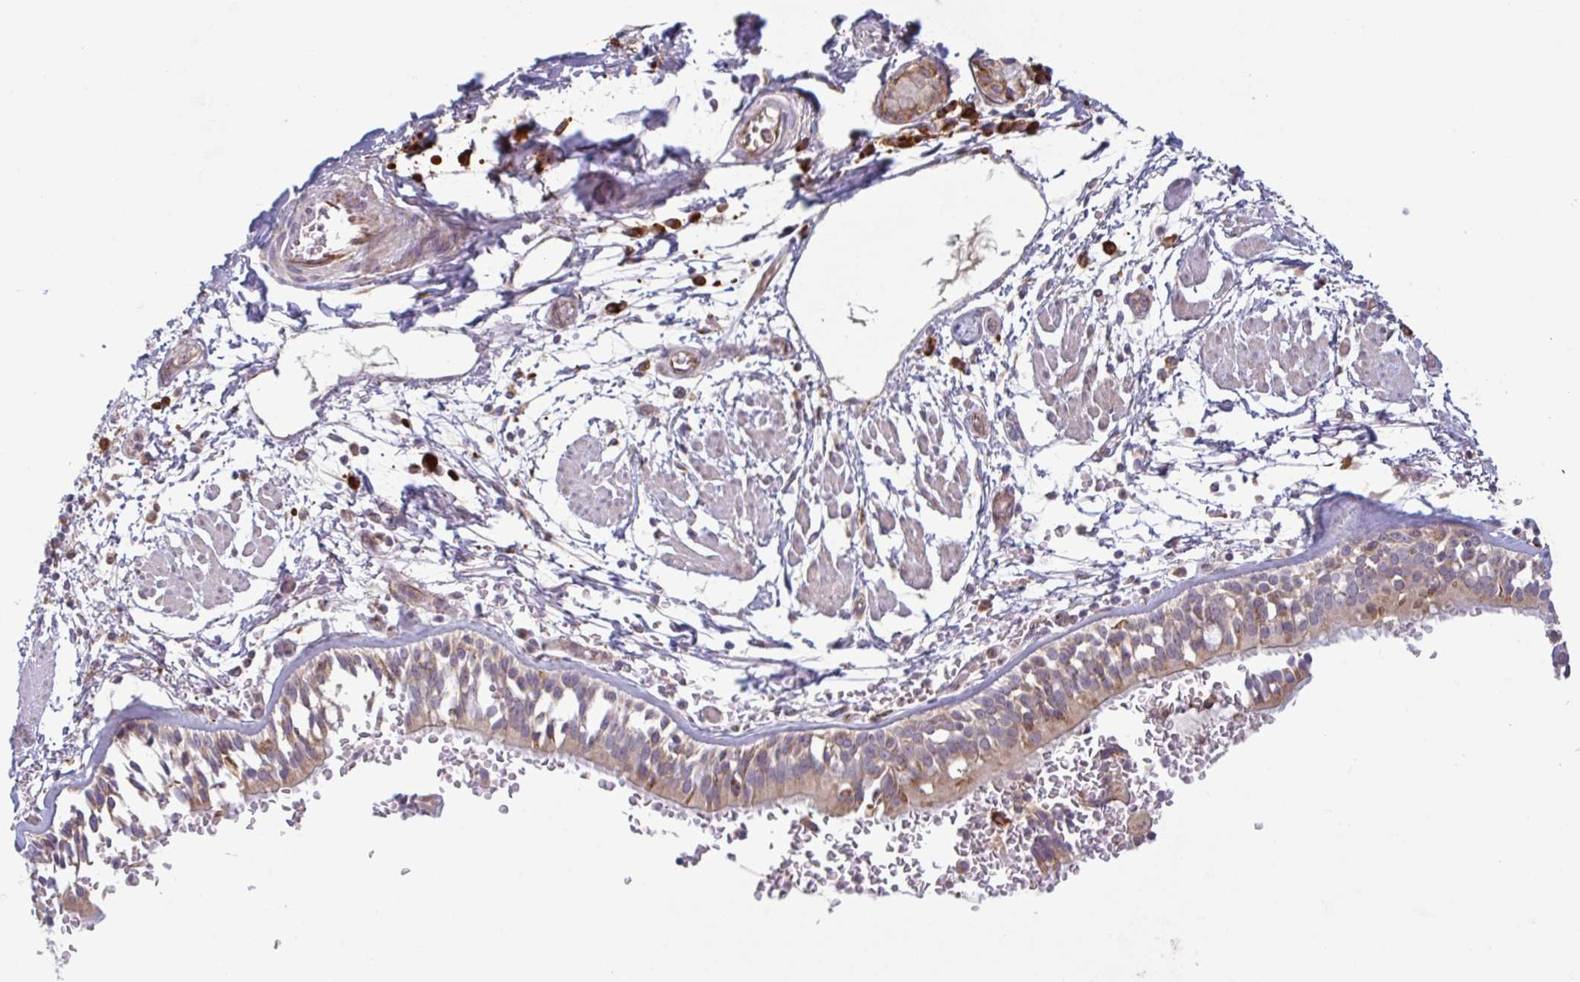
{"staining": {"intensity": "negative", "quantity": "none", "location": "none"}, "tissue": "adipose tissue", "cell_type": "Adipocytes", "image_type": "normal", "snomed": [{"axis": "morphology", "description": "Normal tissue, NOS"}, {"axis": "morphology", "description": "Degeneration, NOS"}, {"axis": "topography", "description": "Cartilage tissue"}, {"axis": "topography", "description": "Lung"}], "caption": "Image shows no protein expression in adipocytes of unremarkable adipose tissue. (Immunohistochemistry (ihc), brightfield microscopy, high magnification).", "gene": "RIT1", "patient": {"sex": "female", "age": 61}}